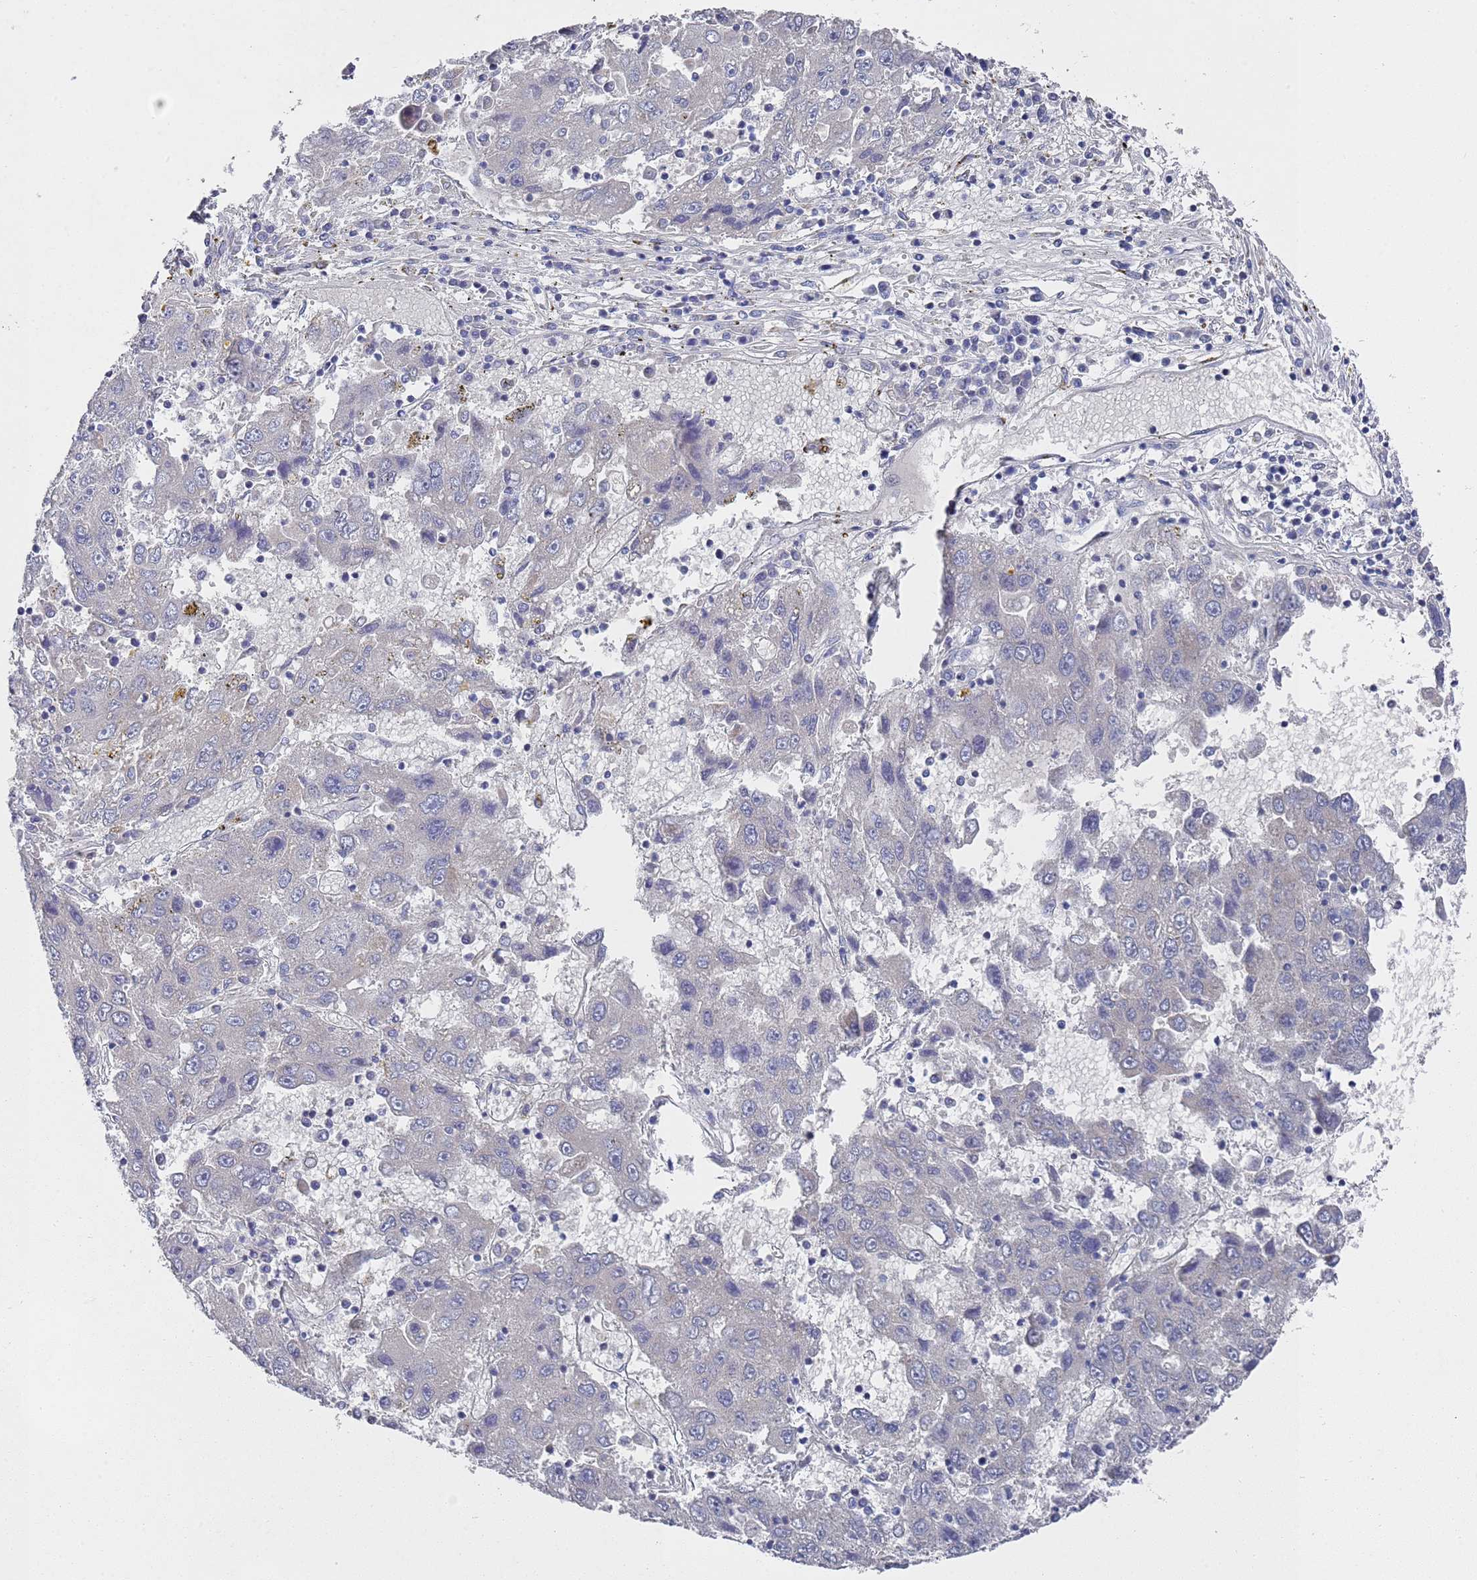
{"staining": {"intensity": "negative", "quantity": "none", "location": "none"}, "tissue": "liver cancer", "cell_type": "Tumor cells", "image_type": "cancer", "snomed": [{"axis": "morphology", "description": "Carcinoma, Hepatocellular, NOS"}, {"axis": "topography", "description": "Liver"}], "caption": "Immunohistochemistry (IHC) photomicrograph of human liver hepatocellular carcinoma stained for a protein (brown), which displays no positivity in tumor cells.", "gene": "NPEPPS", "patient": {"sex": "male", "age": 49}}